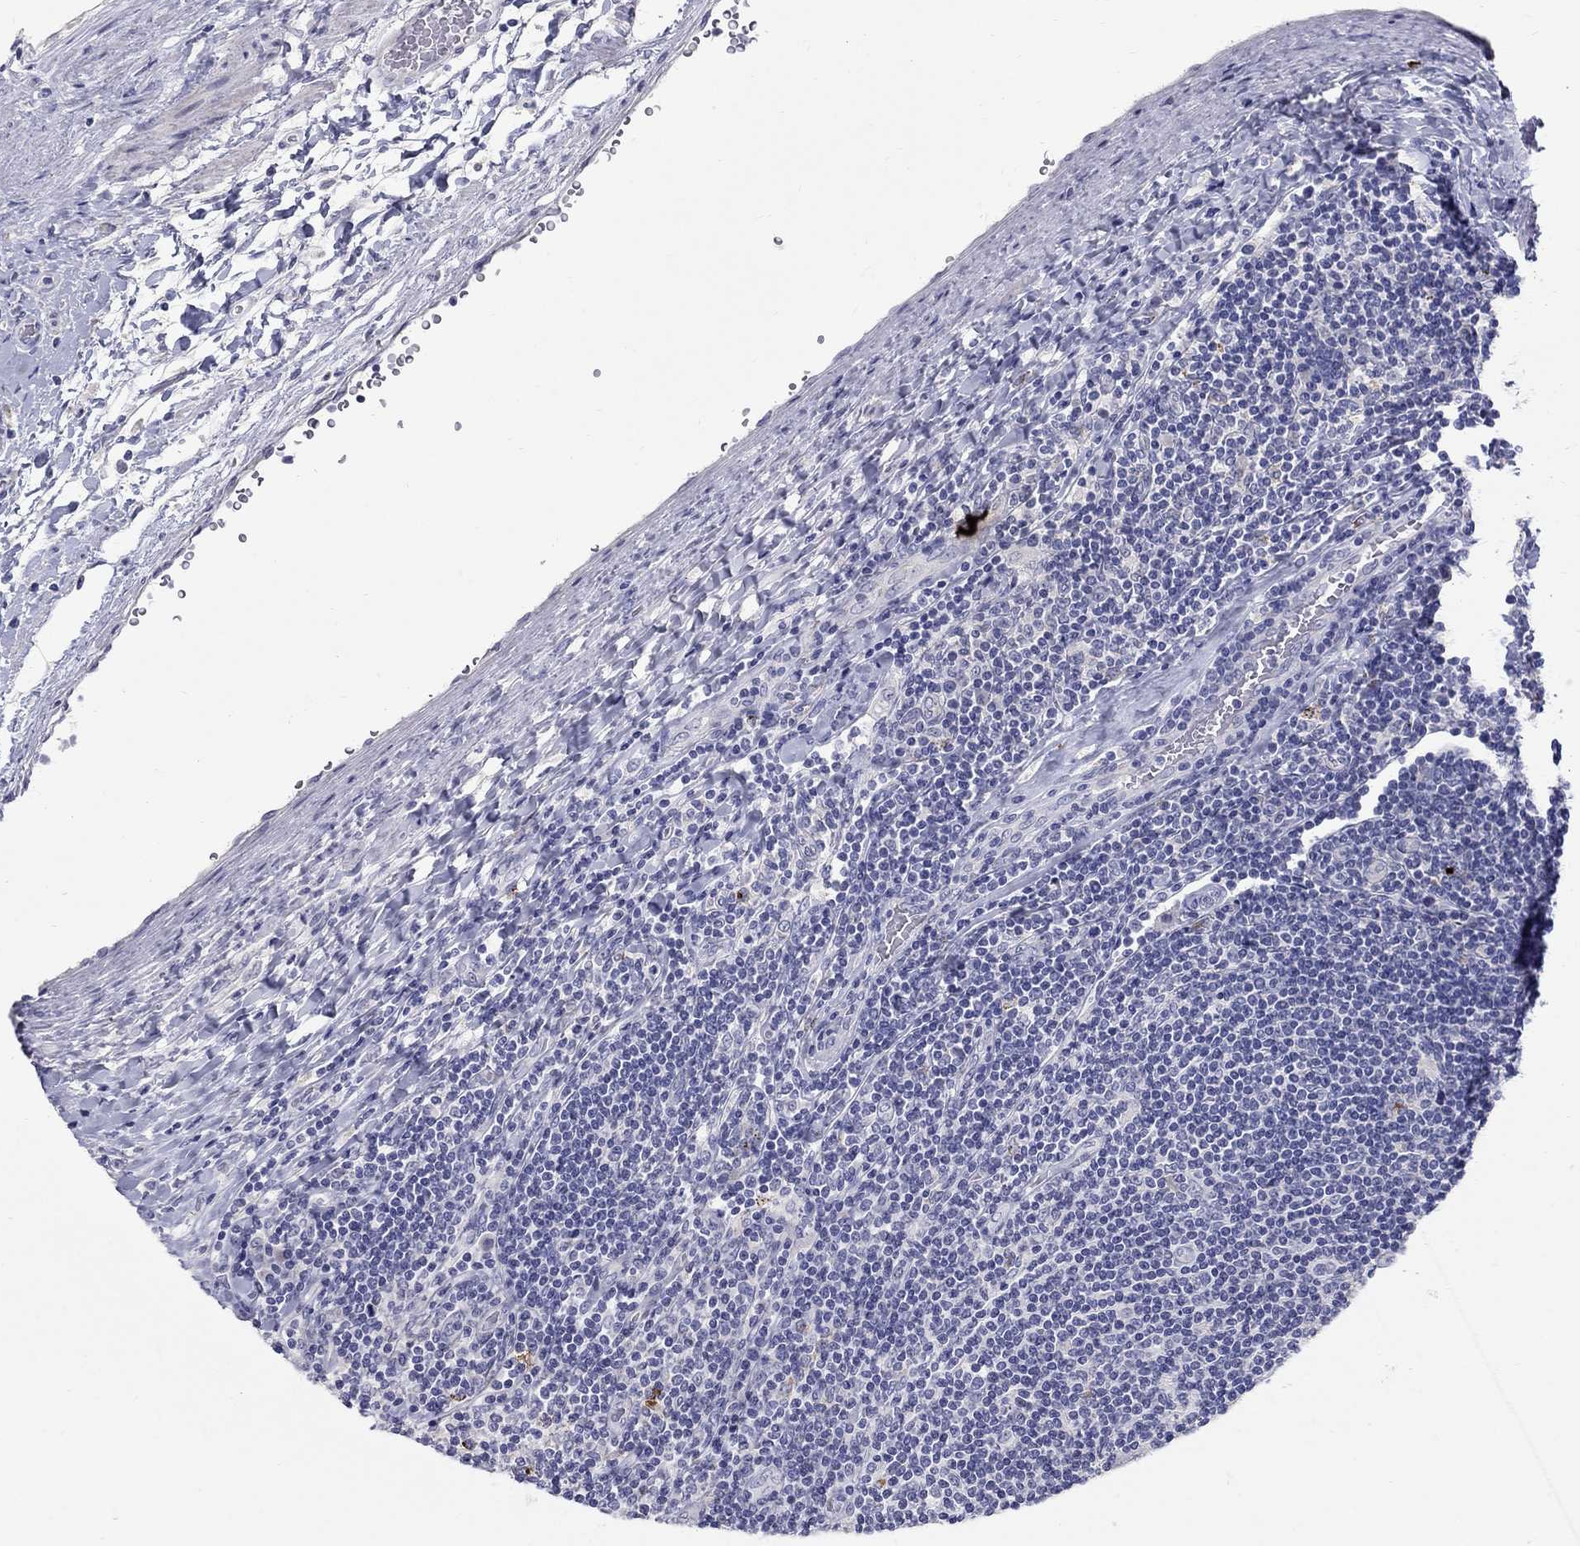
{"staining": {"intensity": "negative", "quantity": "none", "location": "none"}, "tissue": "lymphoma", "cell_type": "Tumor cells", "image_type": "cancer", "snomed": [{"axis": "morphology", "description": "Hodgkin's disease, NOS"}, {"axis": "topography", "description": "Lymph node"}], "caption": "Tumor cells are negative for protein expression in human Hodgkin's disease.", "gene": "TP53TG5", "patient": {"sex": "male", "age": 40}}